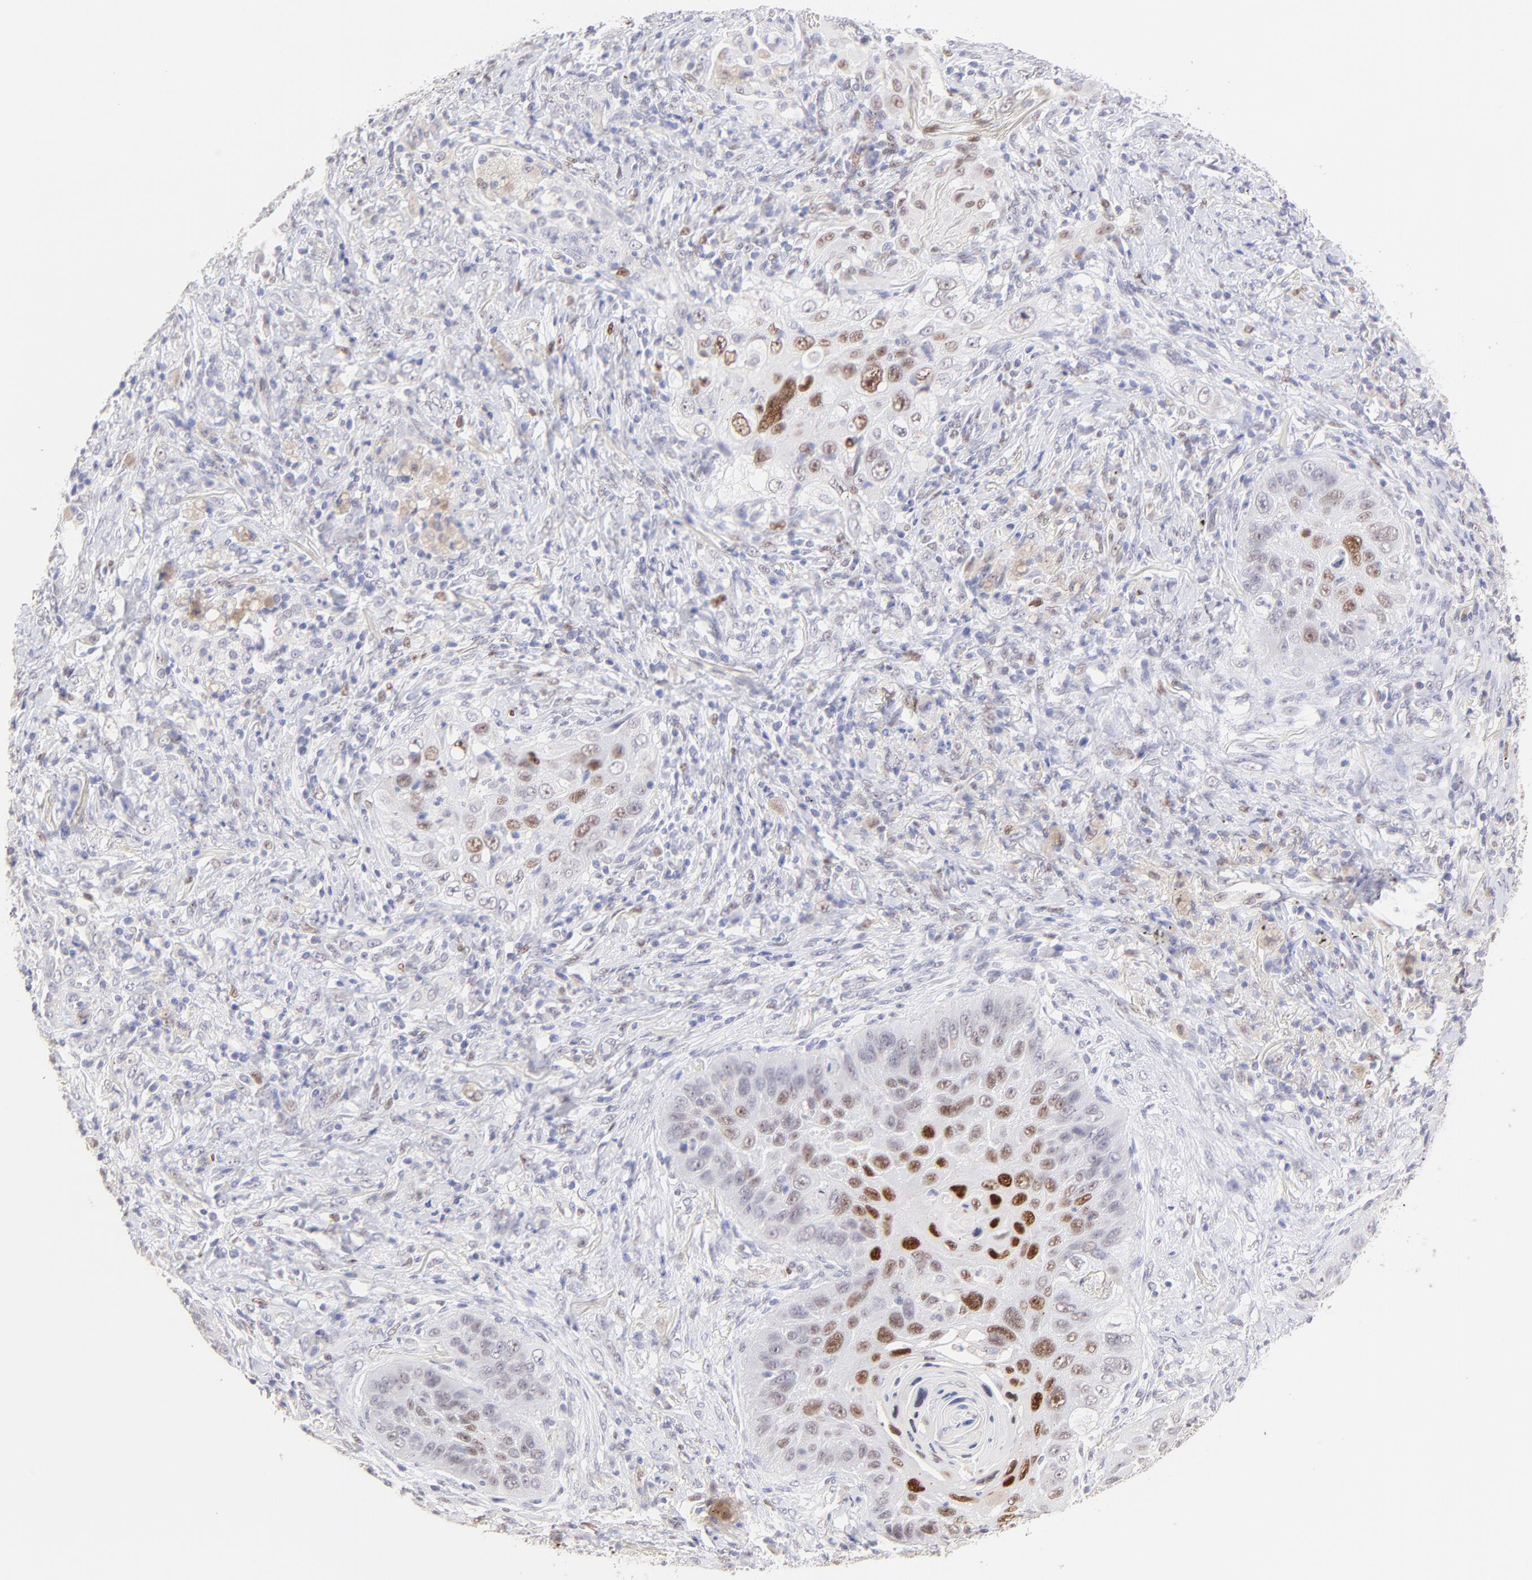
{"staining": {"intensity": "moderate", "quantity": "25%-75%", "location": "nuclear"}, "tissue": "lung cancer", "cell_type": "Tumor cells", "image_type": "cancer", "snomed": [{"axis": "morphology", "description": "Squamous cell carcinoma, NOS"}, {"axis": "topography", "description": "Lung"}], "caption": "Immunohistochemical staining of lung cancer displays moderate nuclear protein expression in approximately 25%-75% of tumor cells. Nuclei are stained in blue.", "gene": "KLF4", "patient": {"sex": "female", "age": 67}}